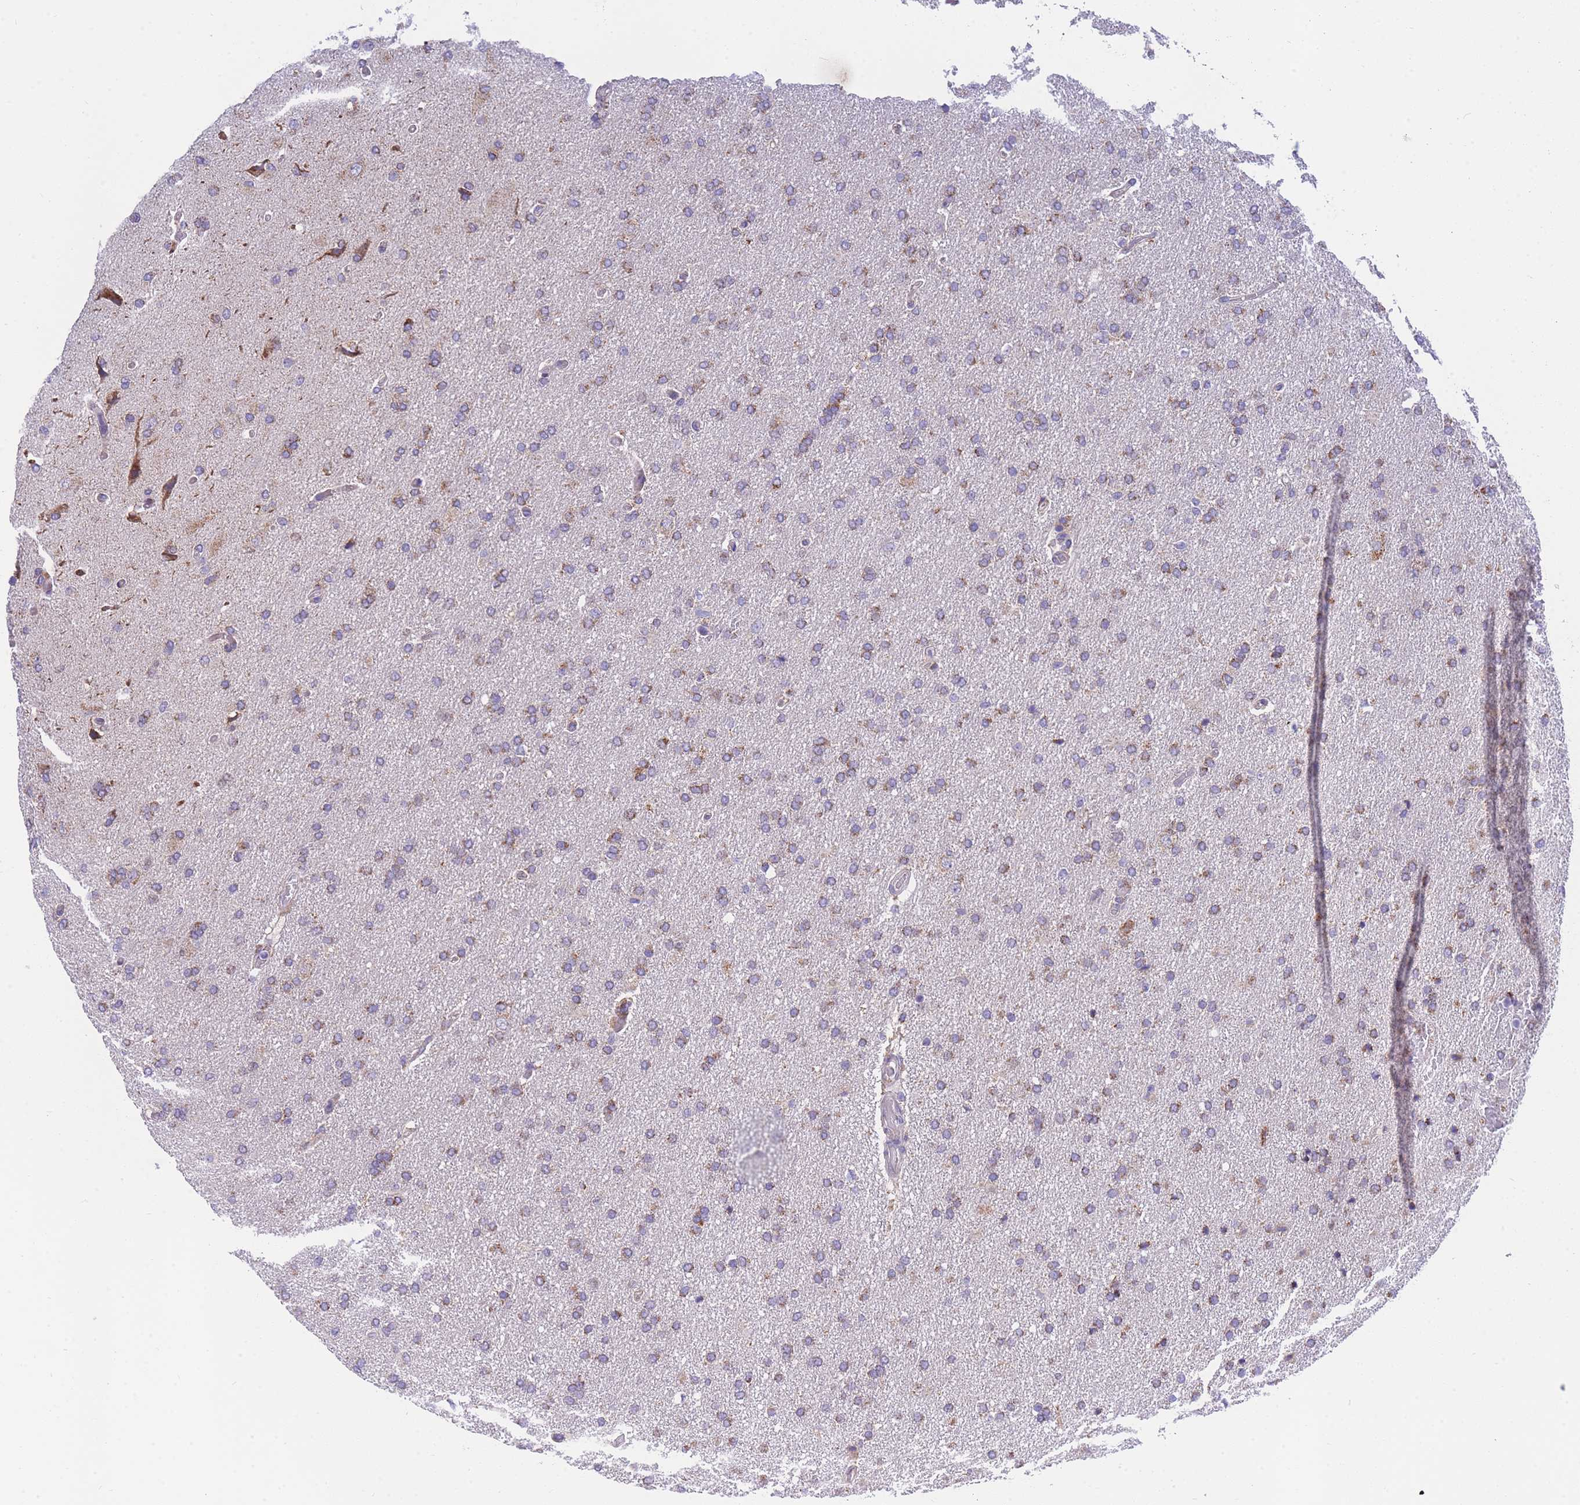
{"staining": {"intensity": "moderate", "quantity": "25%-75%", "location": "cytoplasmic/membranous"}, "tissue": "glioma", "cell_type": "Tumor cells", "image_type": "cancer", "snomed": [{"axis": "morphology", "description": "Glioma, malignant, High grade"}, {"axis": "topography", "description": "Brain"}], "caption": "Tumor cells demonstrate moderate cytoplasmic/membranous expression in approximately 25%-75% of cells in high-grade glioma (malignant). Immunohistochemistry stains the protein of interest in brown and the nuclei are stained blue.", "gene": "MRPS11", "patient": {"sex": "male", "age": 72}}